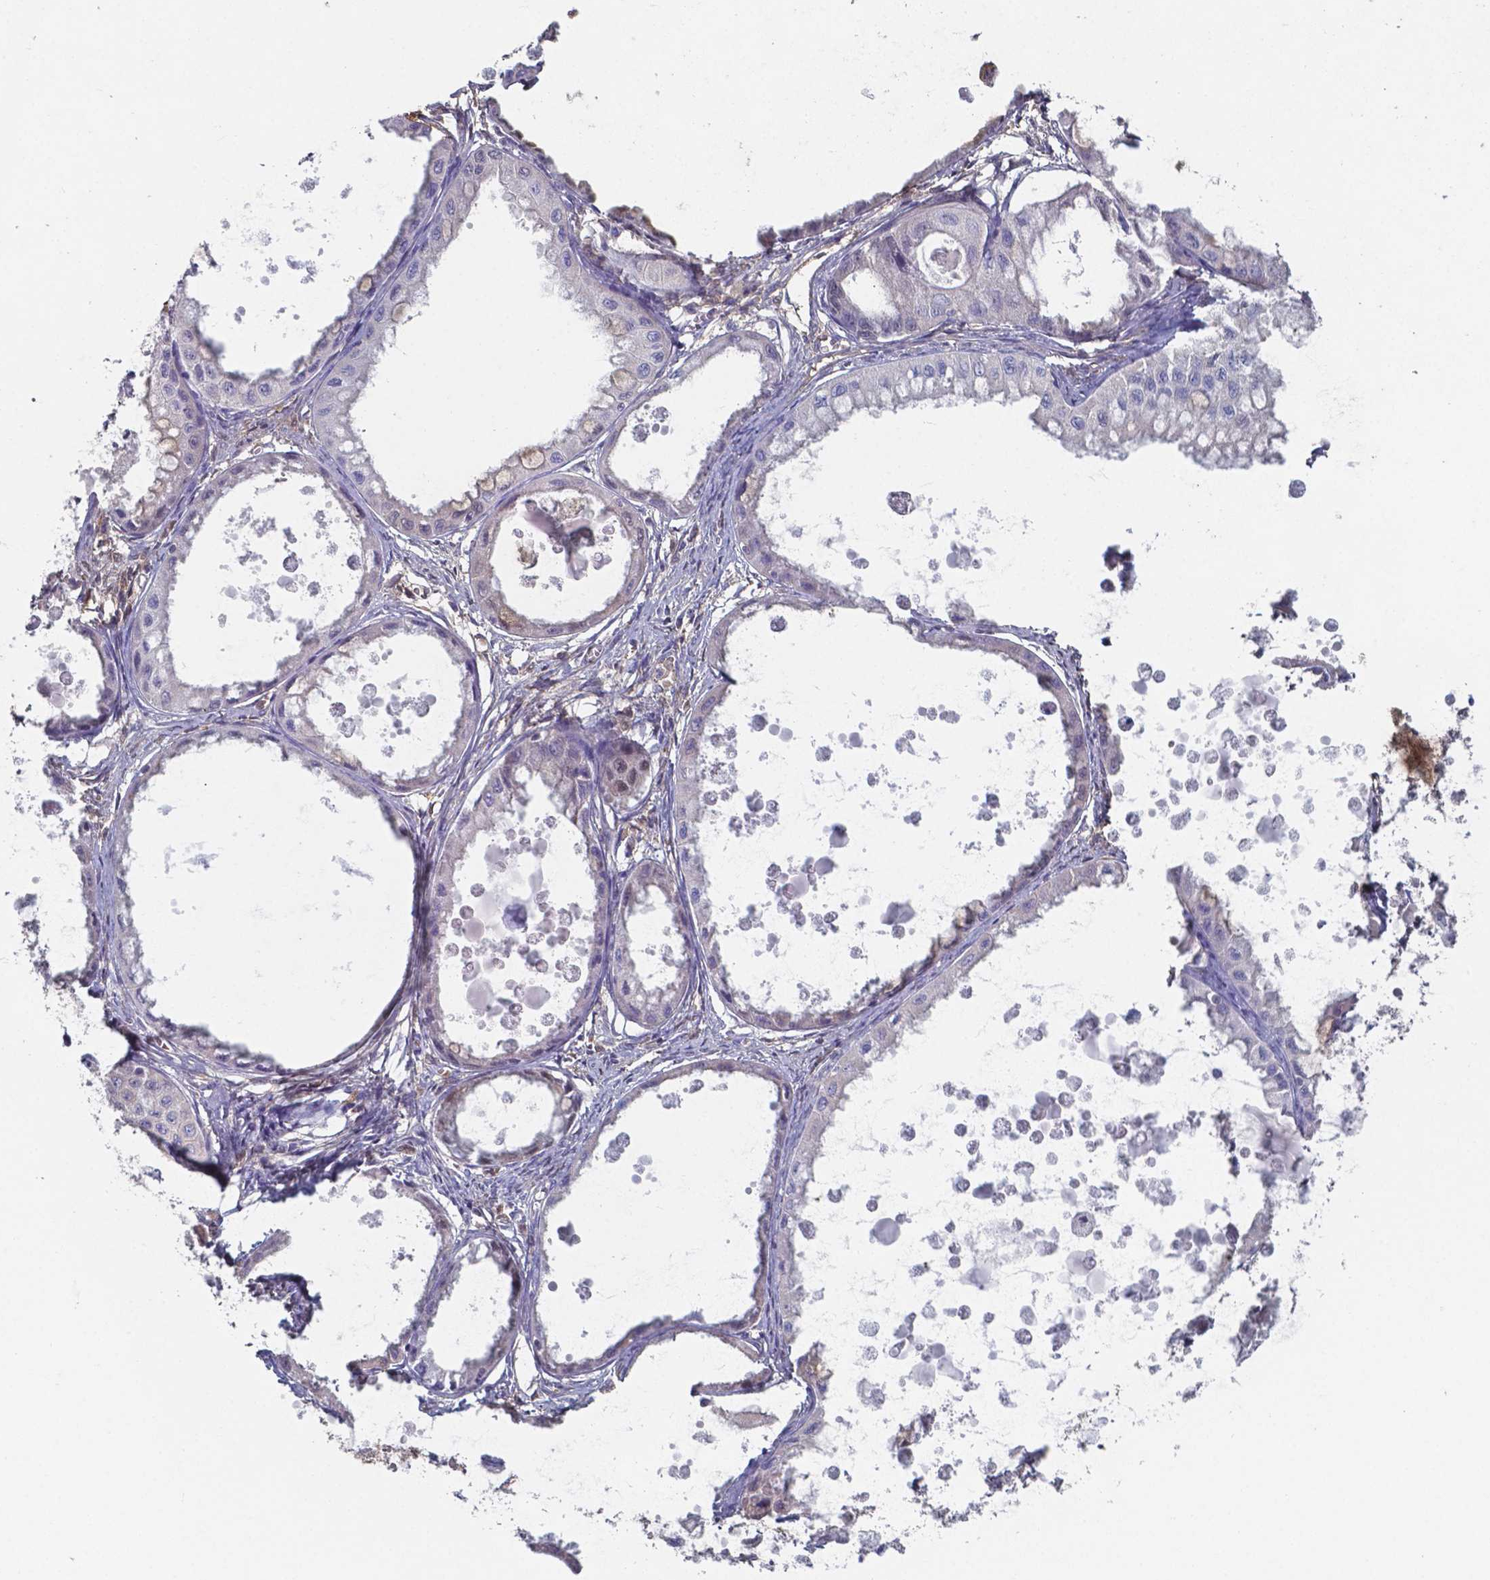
{"staining": {"intensity": "negative", "quantity": "none", "location": "none"}, "tissue": "ovarian cancer", "cell_type": "Tumor cells", "image_type": "cancer", "snomed": [{"axis": "morphology", "description": "Cystadenocarcinoma, mucinous, NOS"}, {"axis": "topography", "description": "Ovary"}], "caption": "Tumor cells show no significant positivity in ovarian cancer. Brightfield microscopy of immunohistochemistry (IHC) stained with DAB (brown) and hematoxylin (blue), captured at high magnification.", "gene": "BTBD17", "patient": {"sex": "female", "age": 64}}